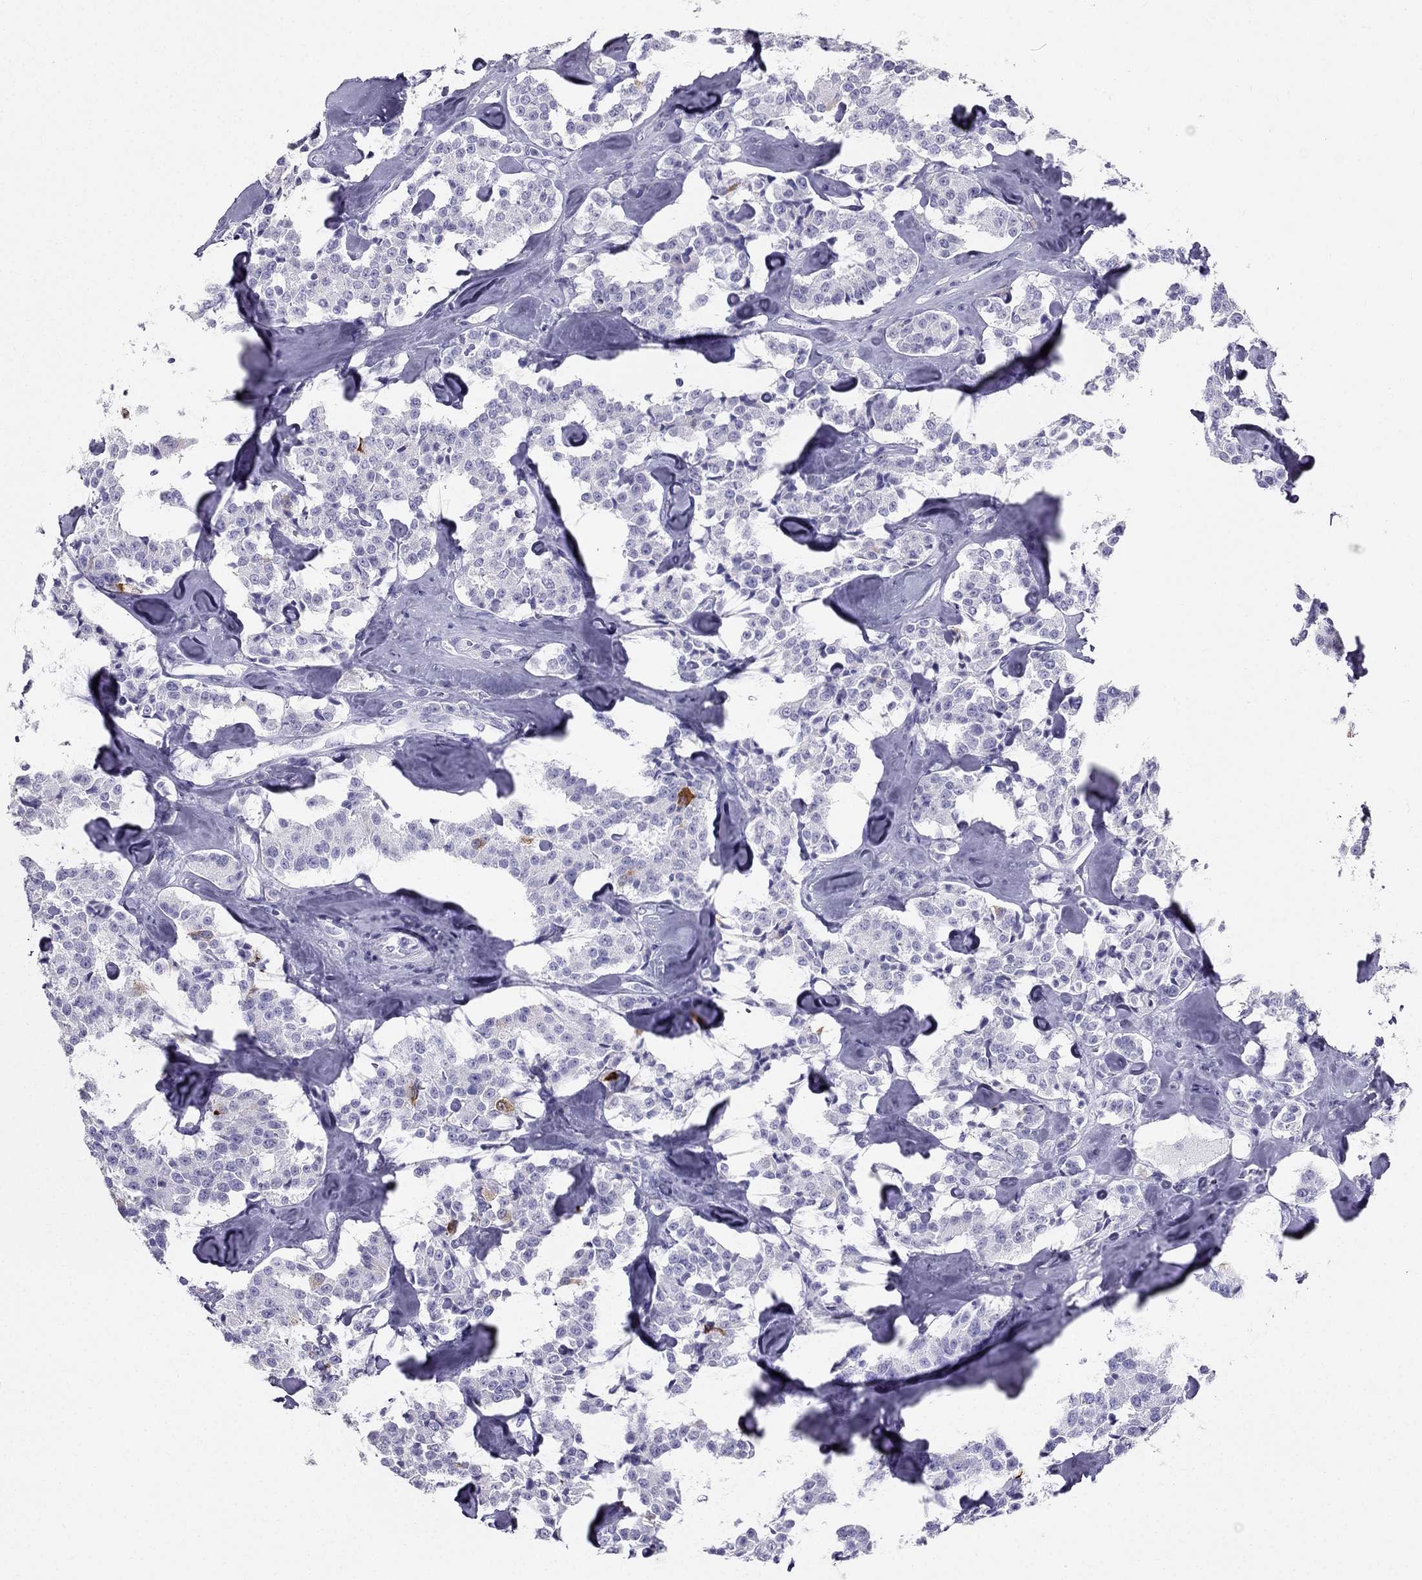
{"staining": {"intensity": "moderate", "quantity": "<25%", "location": "cytoplasmic/membranous"}, "tissue": "carcinoid", "cell_type": "Tumor cells", "image_type": "cancer", "snomed": [{"axis": "morphology", "description": "Carcinoid, malignant, NOS"}, {"axis": "topography", "description": "Pancreas"}], "caption": "Immunohistochemical staining of carcinoid reveals moderate cytoplasmic/membranous protein expression in approximately <25% of tumor cells.", "gene": "TFF3", "patient": {"sex": "male", "age": 41}}